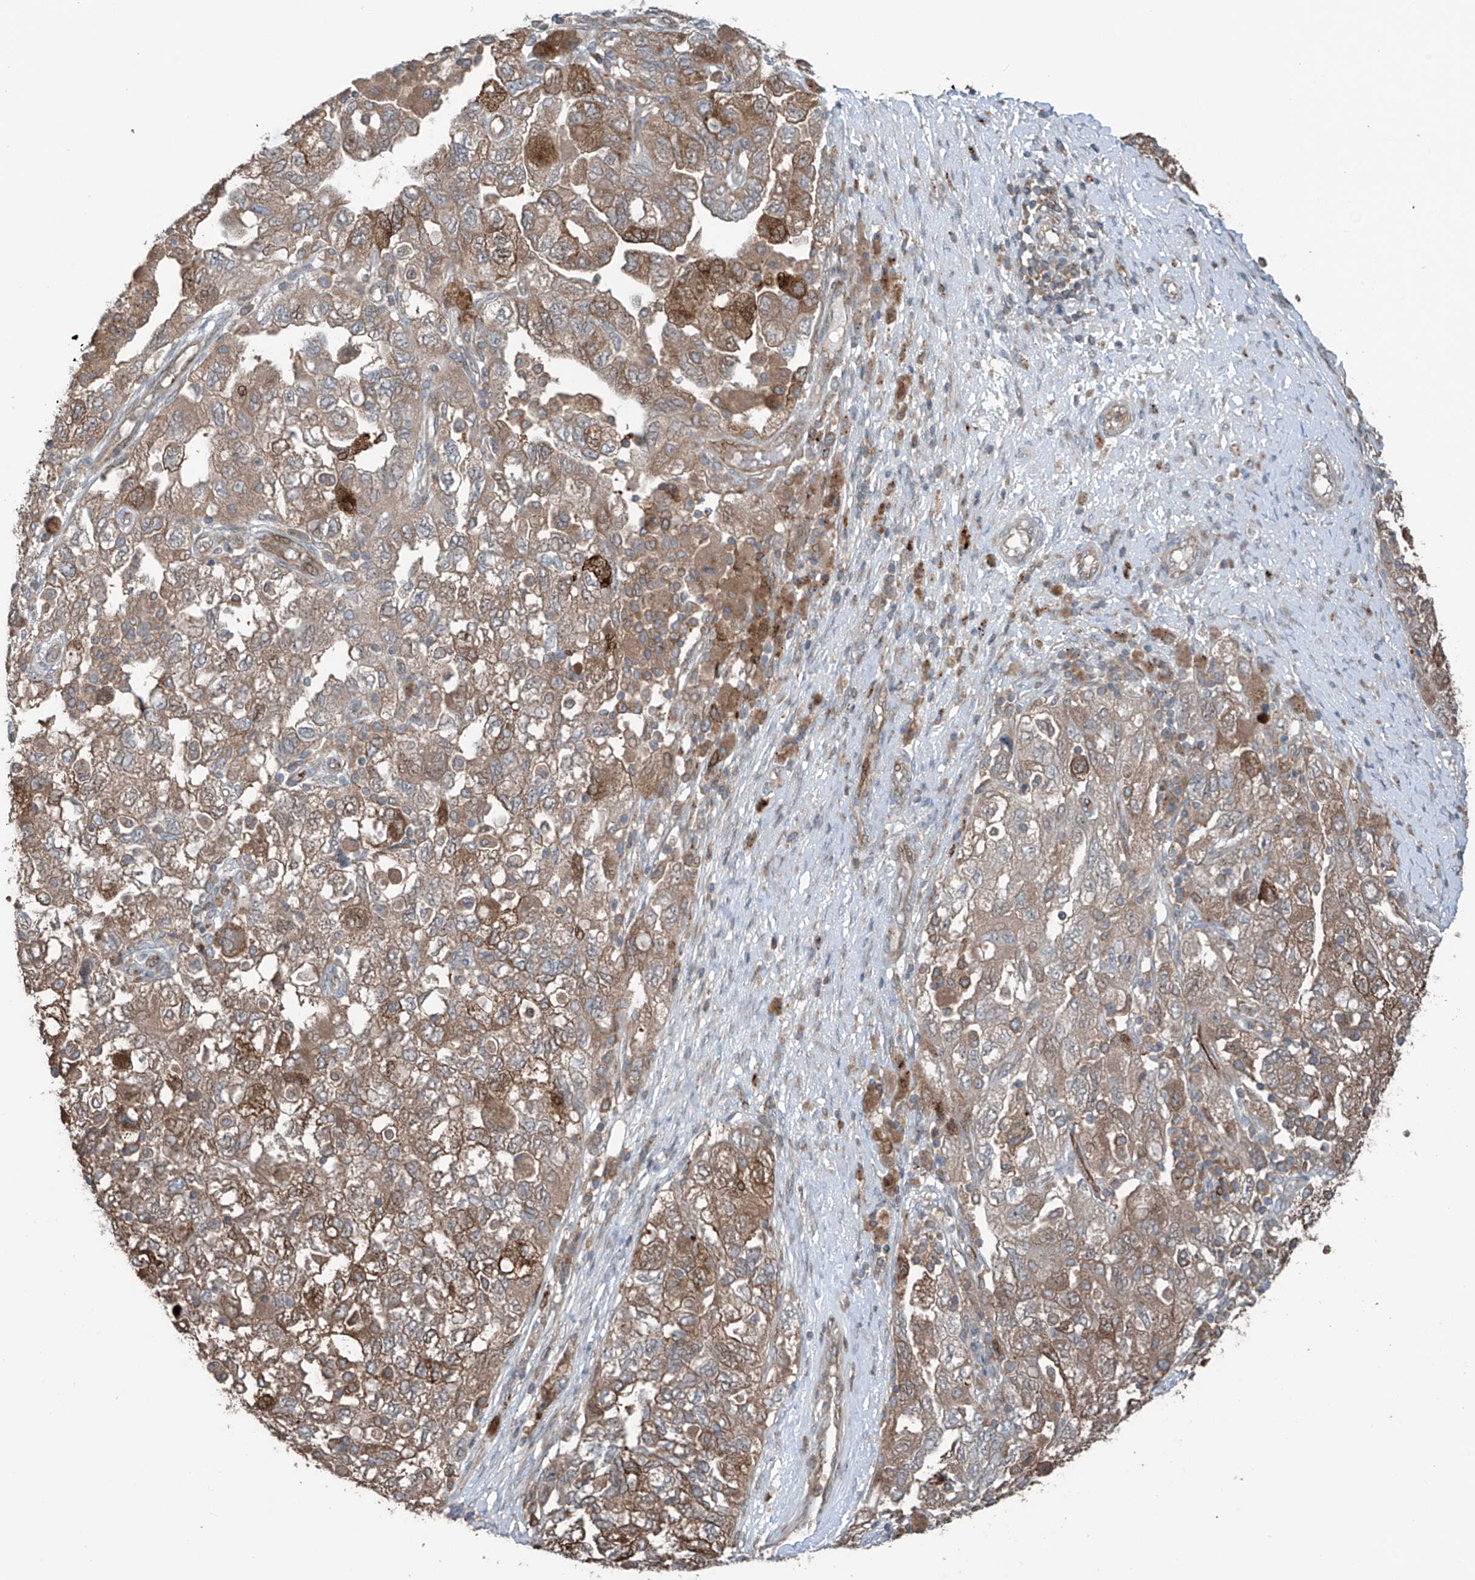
{"staining": {"intensity": "moderate", "quantity": ">75%", "location": "cytoplasmic/membranous"}, "tissue": "ovarian cancer", "cell_type": "Tumor cells", "image_type": "cancer", "snomed": [{"axis": "morphology", "description": "Carcinoma, NOS"}, {"axis": "morphology", "description": "Cystadenocarcinoma, serous, NOS"}, {"axis": "topography", "description": "Ovary"}], "caption": "Human carcinoma (ovarian) stained with a protein marker reveals moderate staining in tumor cells.", "gene": "SAMD3", "patient": {"sex": "female", "age": 69}}